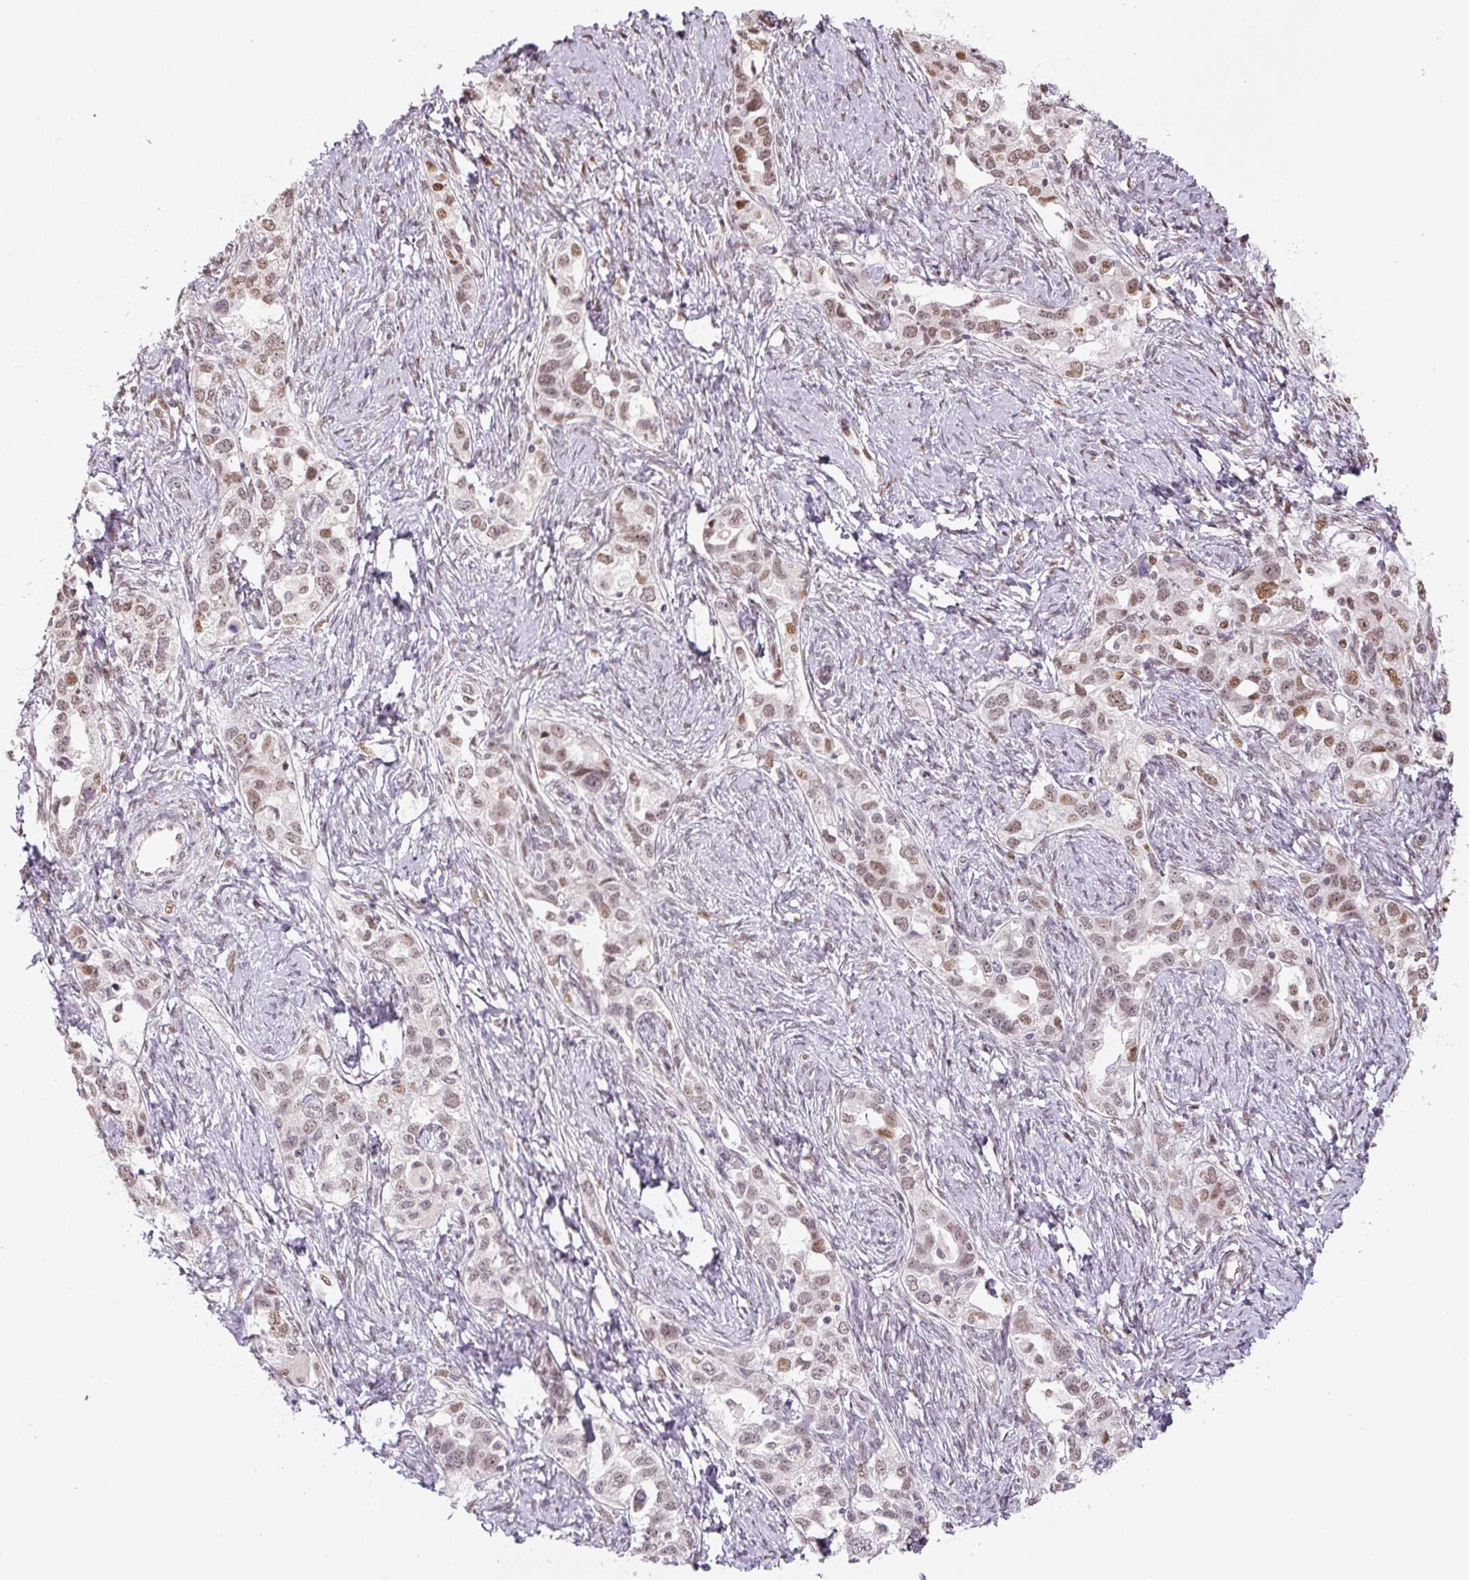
{"staining": {"intensity": "moderate", "quantity": ">75%", "location": "nuclear"}, "tissue": "ovarian cancer", "cell_type": "Tumor cells", "image_type": "cancer", "snomed": [{"axis": "morphology", "description": "Carcinoma, NOS"}, {"axis": "morphology", "description": "Cystadenocarcinoma, serous, NOS"}, {"axis": "topography", "description": "Ovary"}], "caption": "Human ovarian cancer (carcinoma) stained with a brown dye reveals moderate nuclear positive staining in approximately >75% of tumor cells.", "gene": "TCFL5", "patient": {"sex": "female", "age": 69}}